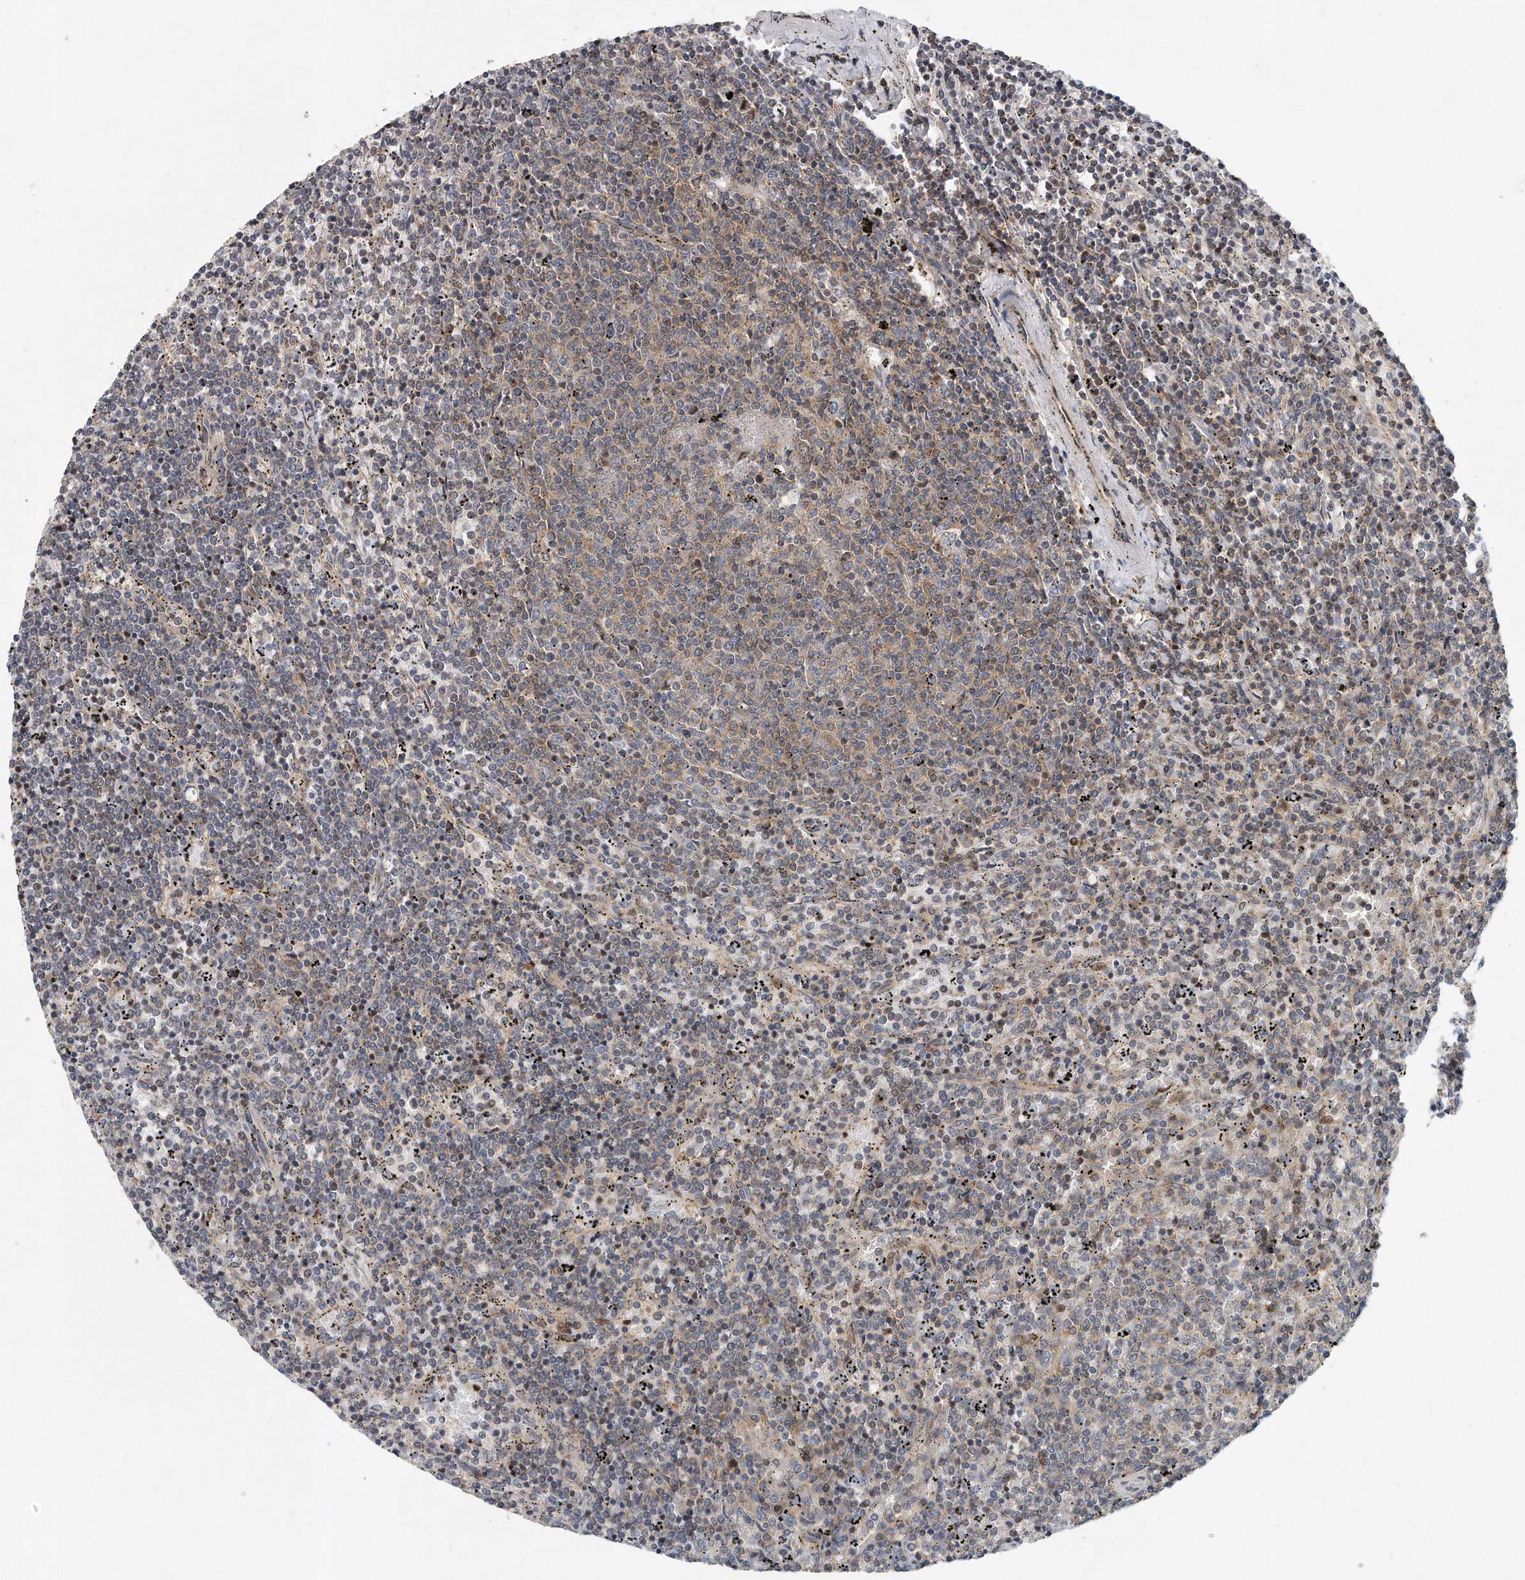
{"staining": {"intensity": "weak", "quantity": ">75%", "location": "cytoplasmic/membranous"}, "tissue": "lymphoma", "cell_type": "Tumor cells", "image_type": "cancer", "snomed": [{"axis": "morphology", "description": "Malignant lymphoma, non-Hodgkin's type, Low grade"}, {"axis": "topography", "description": "Spleen"}], "caption": "Immunohistochemical staining of lymphoma reveals low levels of weak cytoplasmic/membranous protein expression in approximately >75% of tumor cells. (Stains: DAB (3,3'-diaminobenzidine) in brown, nuclei in blue, Microscopy: brightfield microscopy at high magnification).", "gene": "PCDH8", "patient": {"sex": "female", "age": 50}}